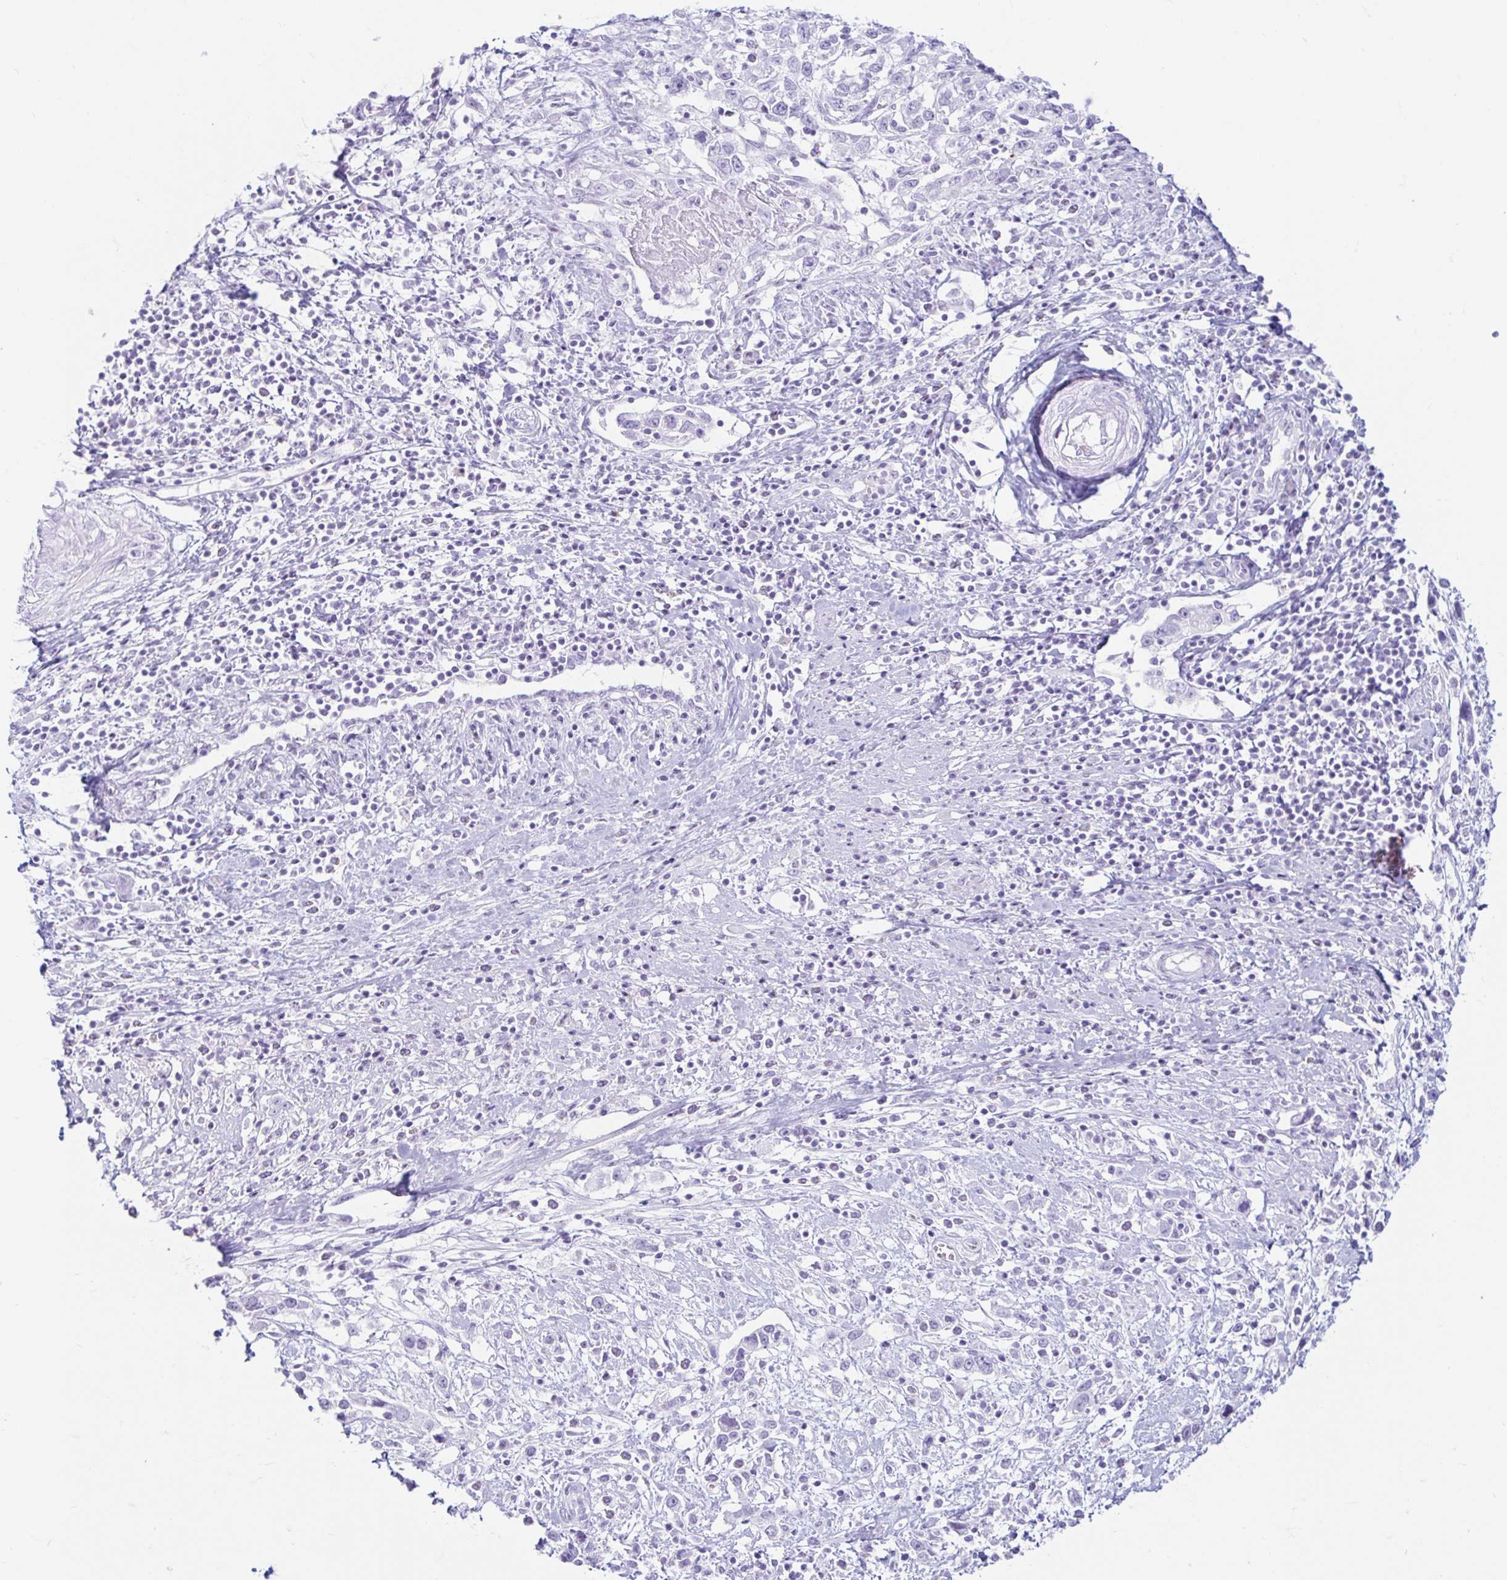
{"staining": {"intensity": "negative", "quantity": "none", "location": "none"}, "tissue": "cervical cancer", "cell_type": "Tumor cells", "image_type": "cancer", "snomed": [{"axis": "morphology", "description": "Adenocarcinoma, NOS"}, {"axis": "topography", "description": "Cervix"}], "caption": "Photomicrograph shows no significant protein positivity in tumor cells of cervical adenocarcinoma.", "gene": "ERICH6", "patient": {"sex": "female", "age": 40}}